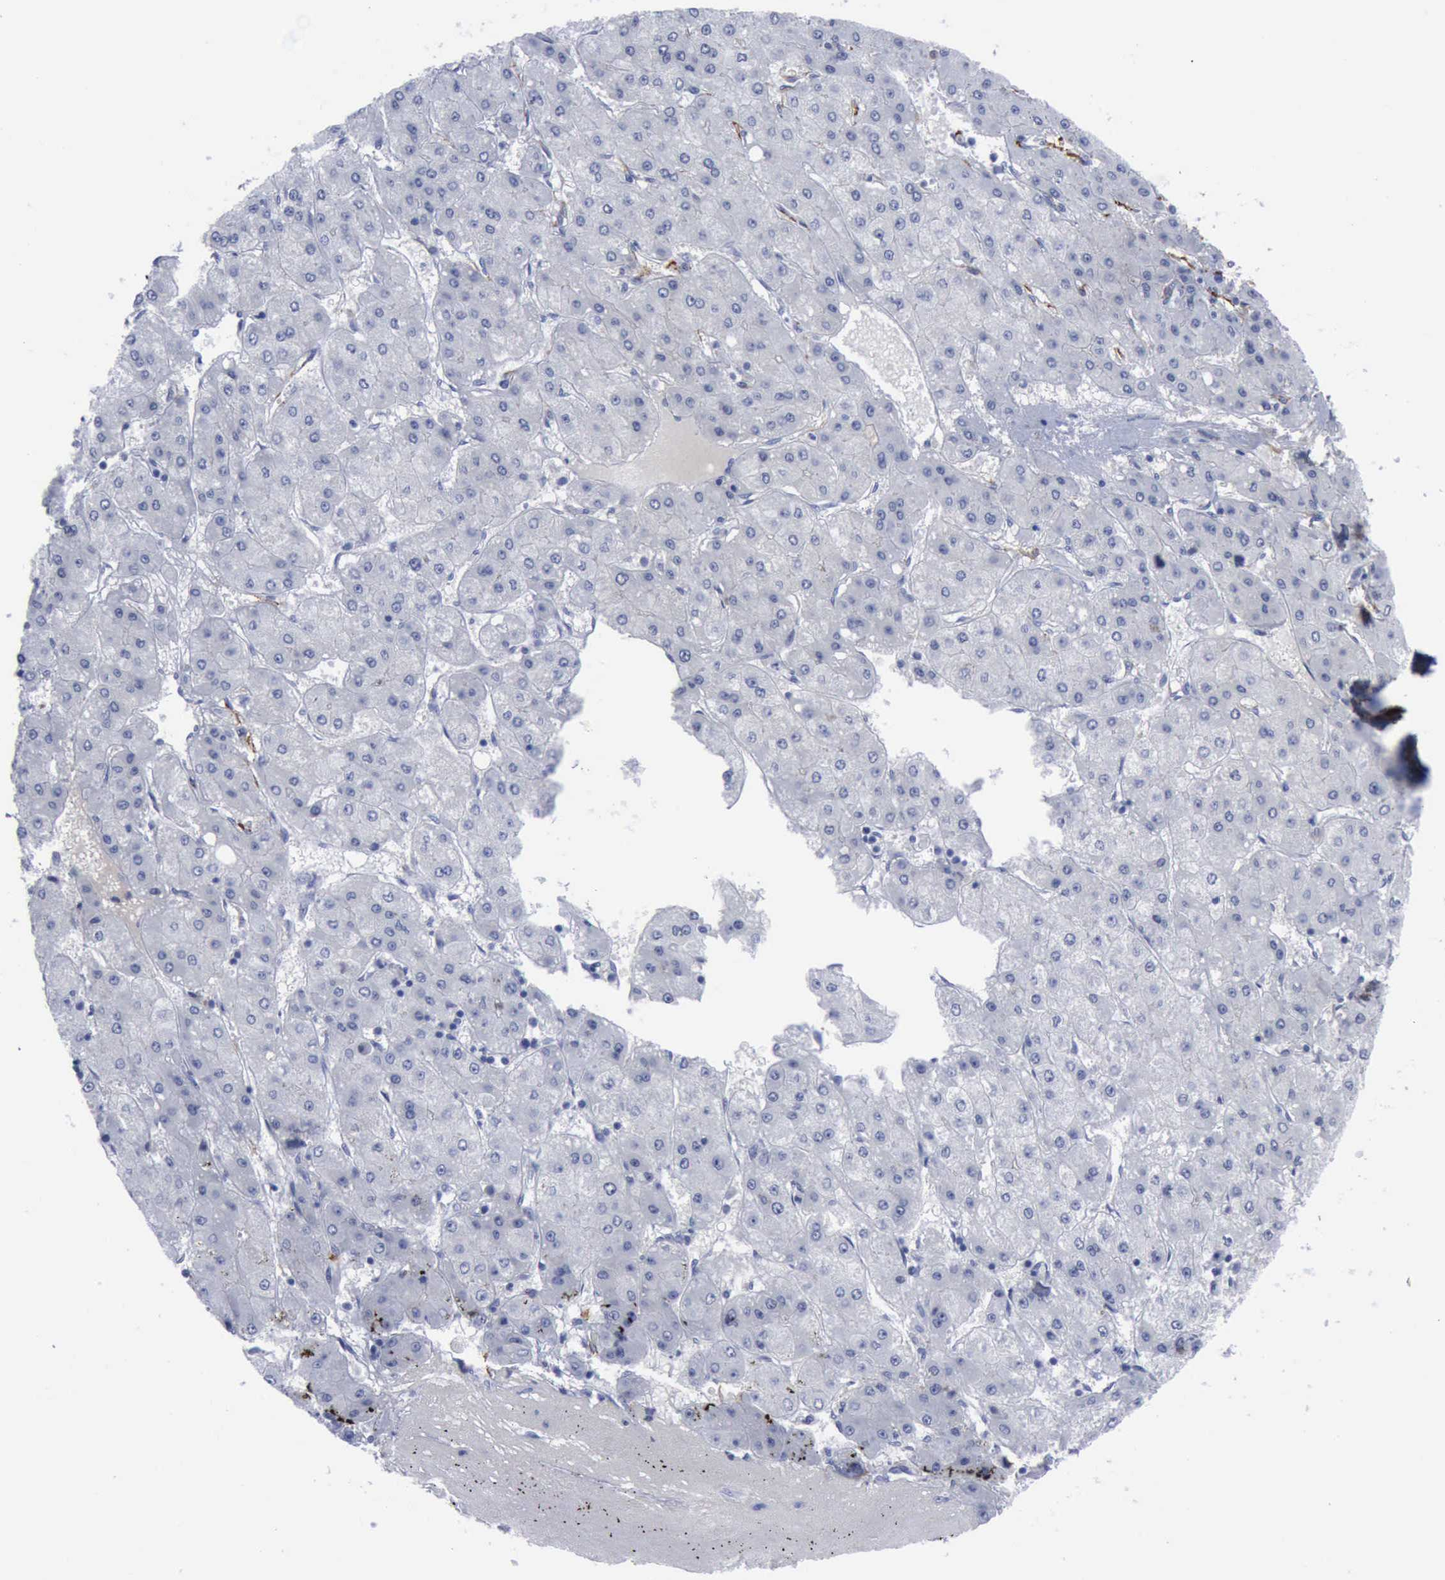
{"staining": {"intensity": "negative", "quantity": "none", "location": "none"}, "tissue": "liver cancer", "cell_type": "Tumor cells", "image_type": "cancer", "snomed": [{"axis": "morphology", "description": "Carcinoma, Hepatocellular, NOS"}, {"axis": "topography", "description": "Liver"}], "caption": "Histopathology image shows no significant protein expression in tumor cells of liver hepatocellular carcinoma.", "gene": "NGFR", "patient": {"sex": "female", "age": 52}}